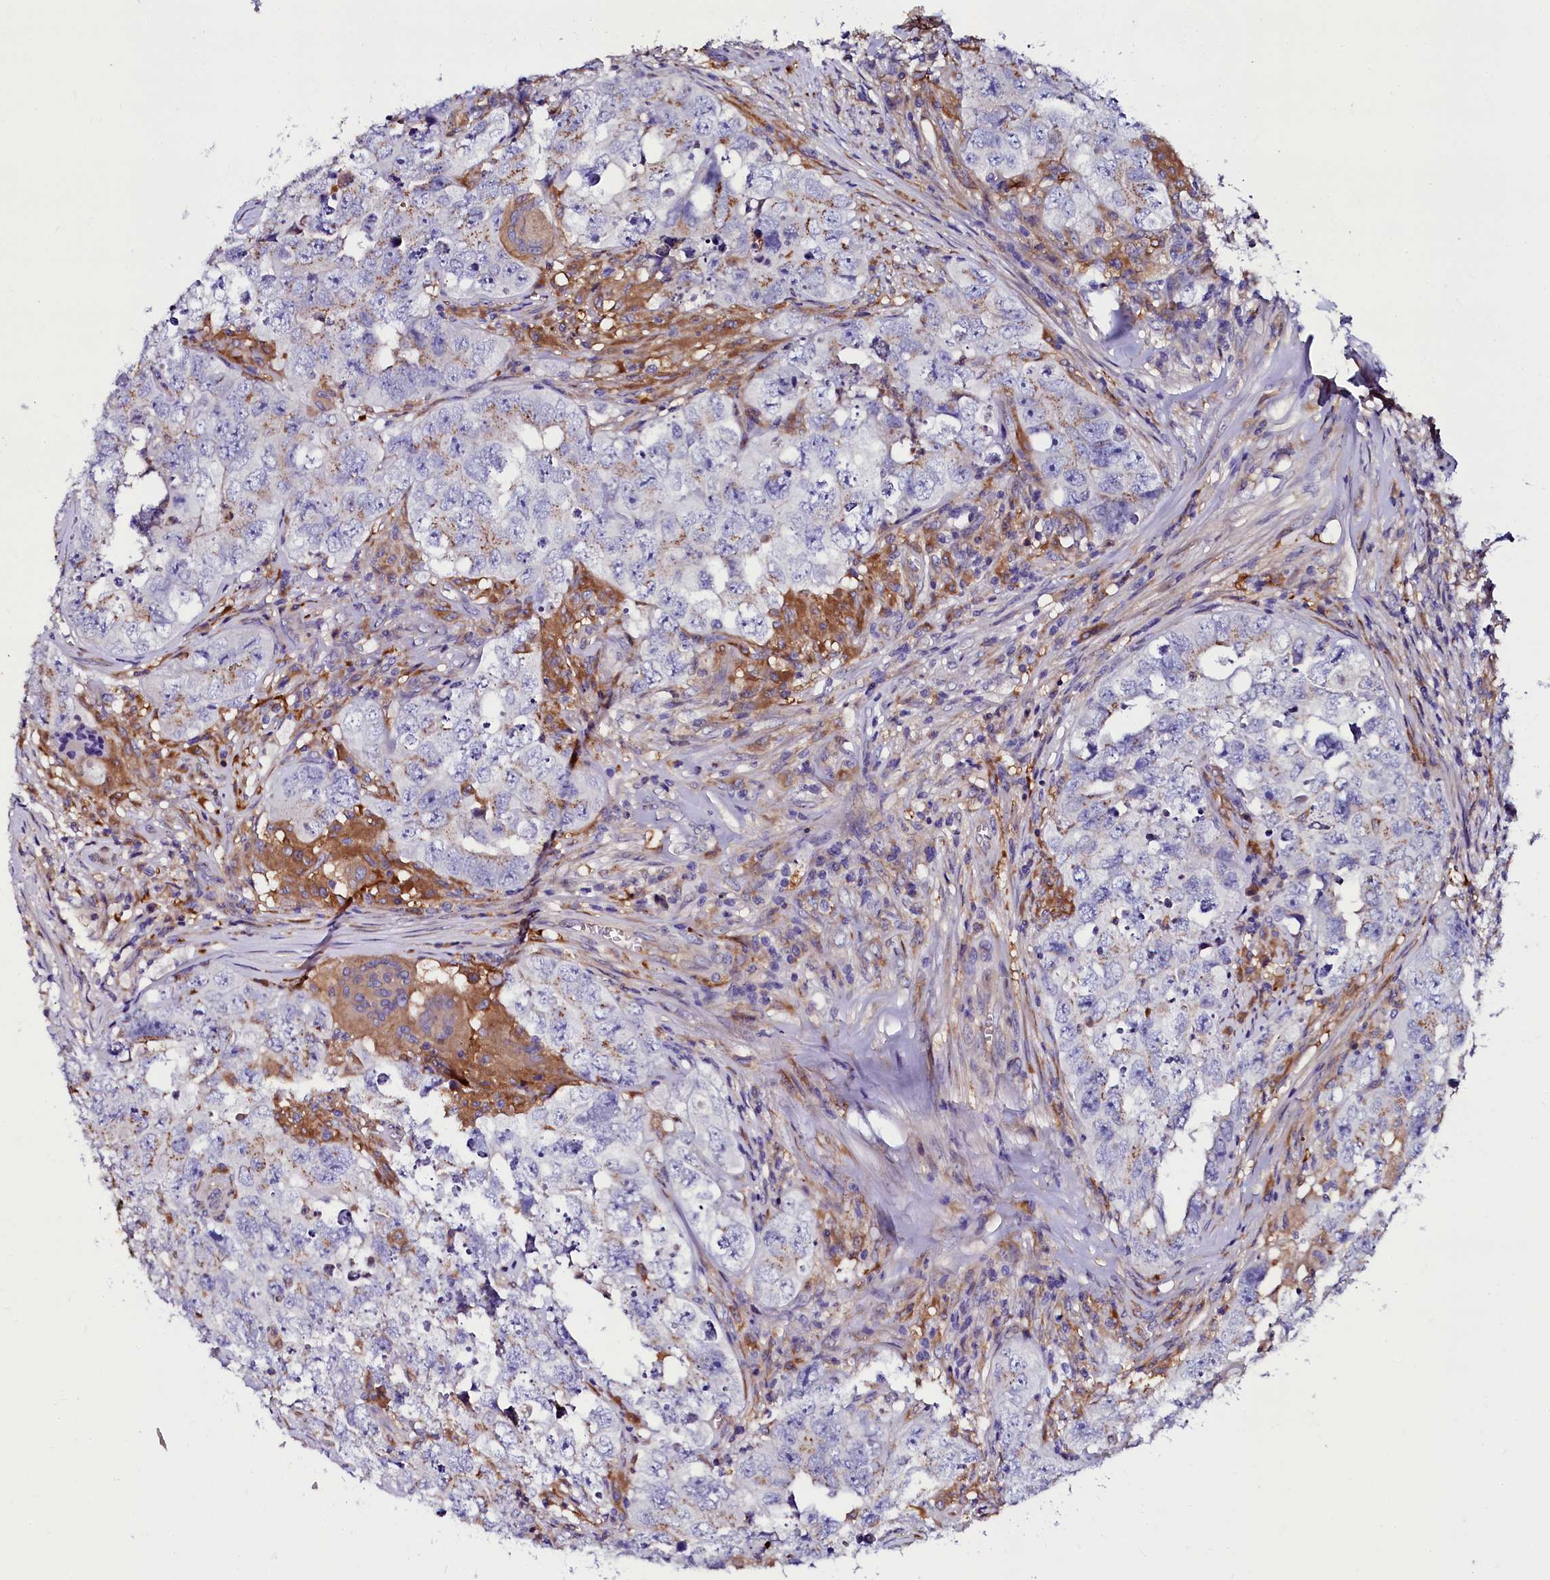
{"staining": {"intensity": "weak", "quantity": "<25%", "location": "cytoplasmic/membranous"}, "tissue": "testis cancer", "cell_type": "Tumor cells", "image_type": "cancer", "snomed": [{"axis": "morphology", "description": "Seminoma, NOS"}, {"axis": "morphology", "description": "Carcinoma, Embryonal, NOS"}, {"axis": "topography", "description": "Testis"}], "caption": "Tumor cells show no significant protein expression in testis cancer.", "gene": "OTOL1", "patient": {"sex": "male", "age": 43}}